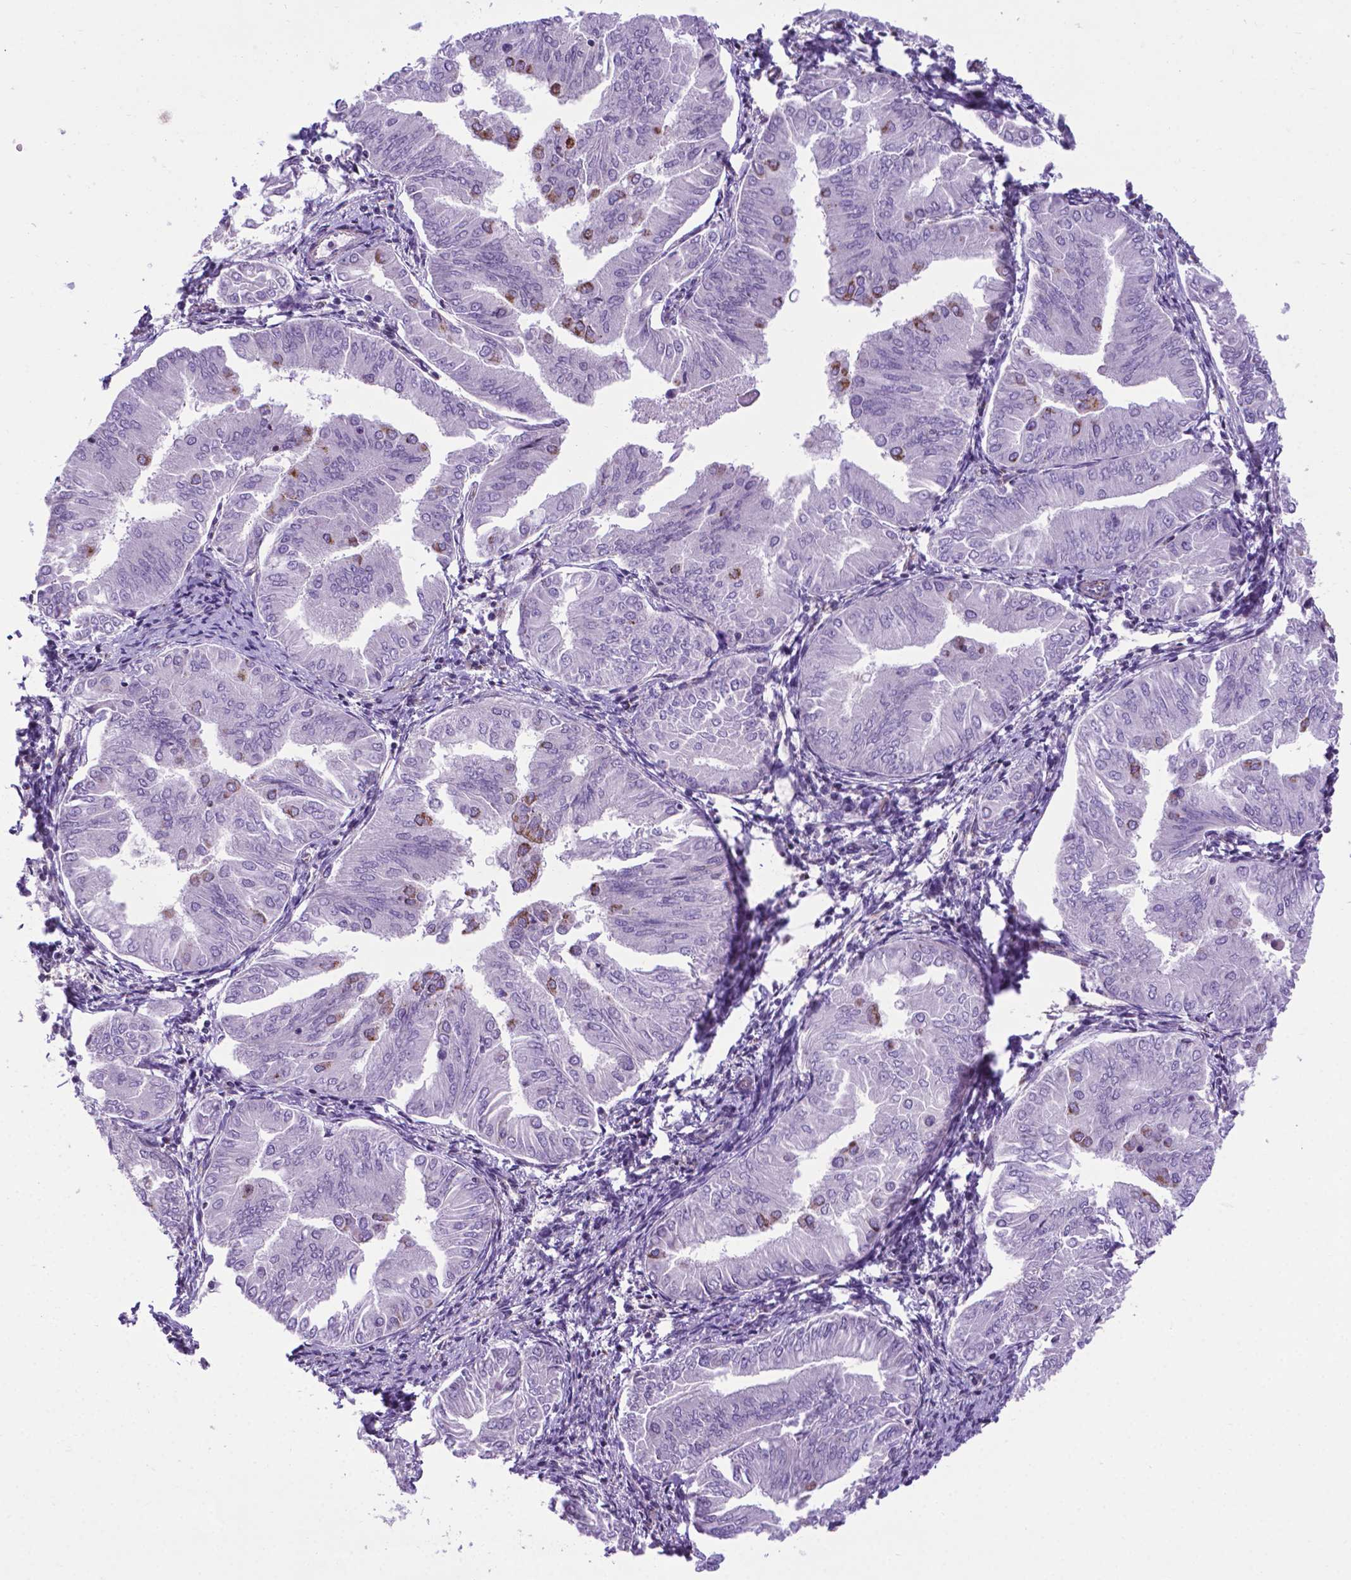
{"staining": {"intensity": "moderate", "quantity": "<25%", "location": "cytoplasmic/membranous"}, "tissue": "endometrial cancer", "cell_type": "Tumor cells", "image_type": "cancer", "snomed": [{"axis": "morphology", "description": "Adenocarcinoma, NOS"}, {"axis": "topography", "description": "Endometrium"}], "caption": "About <25% of tumor cells in human adenocarcinoma (endometrial) exhibit moderate cytoplasmic/membranous protein positivity as visualized by brown immunohistochemical staining.", "gene": "POU3F3", "patient": {"sex": "female", "age": 53}}